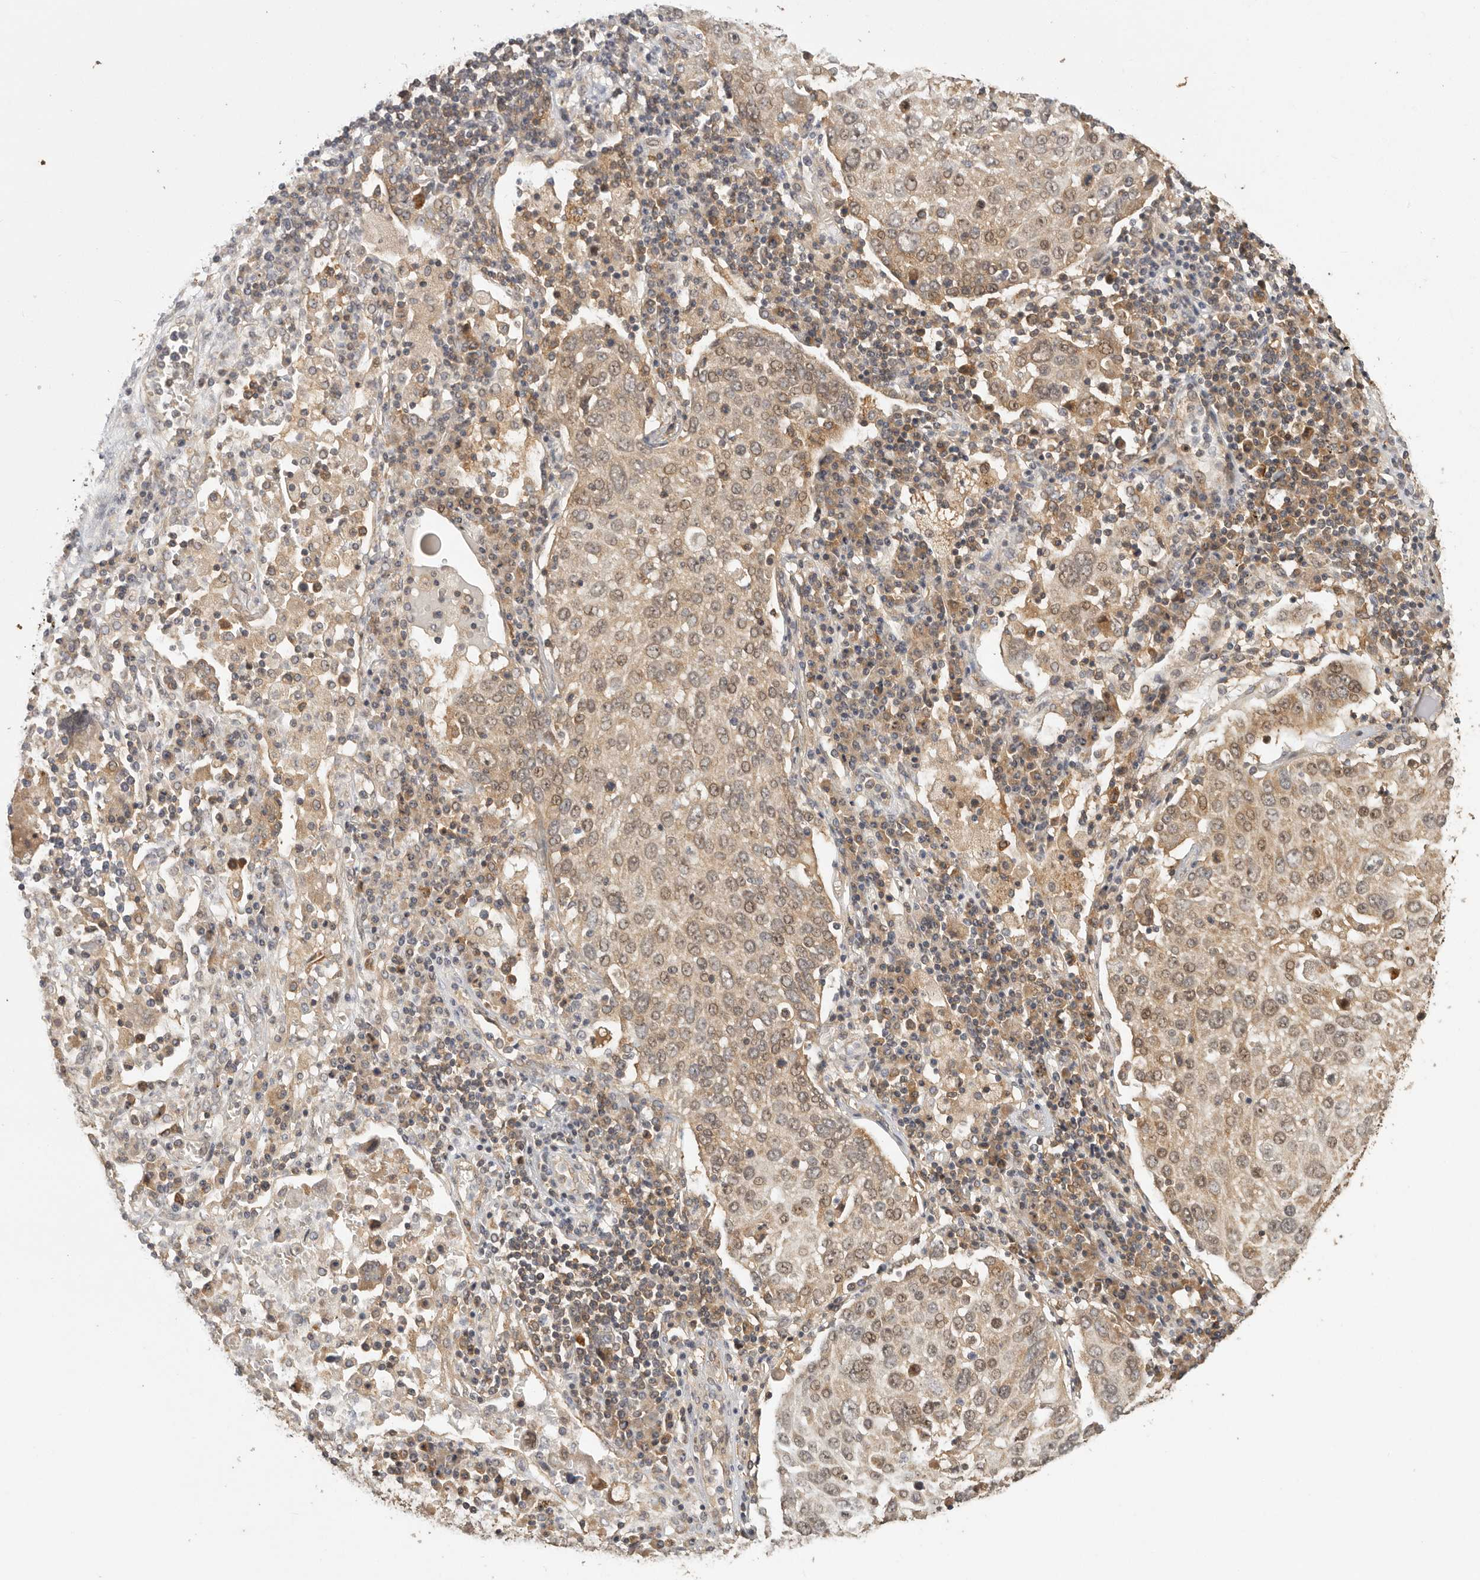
{"staining": {"intensity": "moderate", "quantity": "25%-75%", "location": "cytoplasmic/membranous,nuclear"}, "tissue": "lung cancer", "cell_type": "Tumor cells", "image_type": "cancer", "snomed": [{"axis": "morphology", "description": "Squamous cell carcinoma, NOS"}, {"axis": "topography", "description": "Lung"}], "caption": "Immunohistochemical staining of lung cancer shows medium levels of moderate cytoplasmic/membranous and nuclear protein staining in about 25%-75% of tumor cells. (Brightfield microscopy of DAB IHC at high magnification).", "gene": "CCT8", "patient": {"sex": "male", "age": 65}}